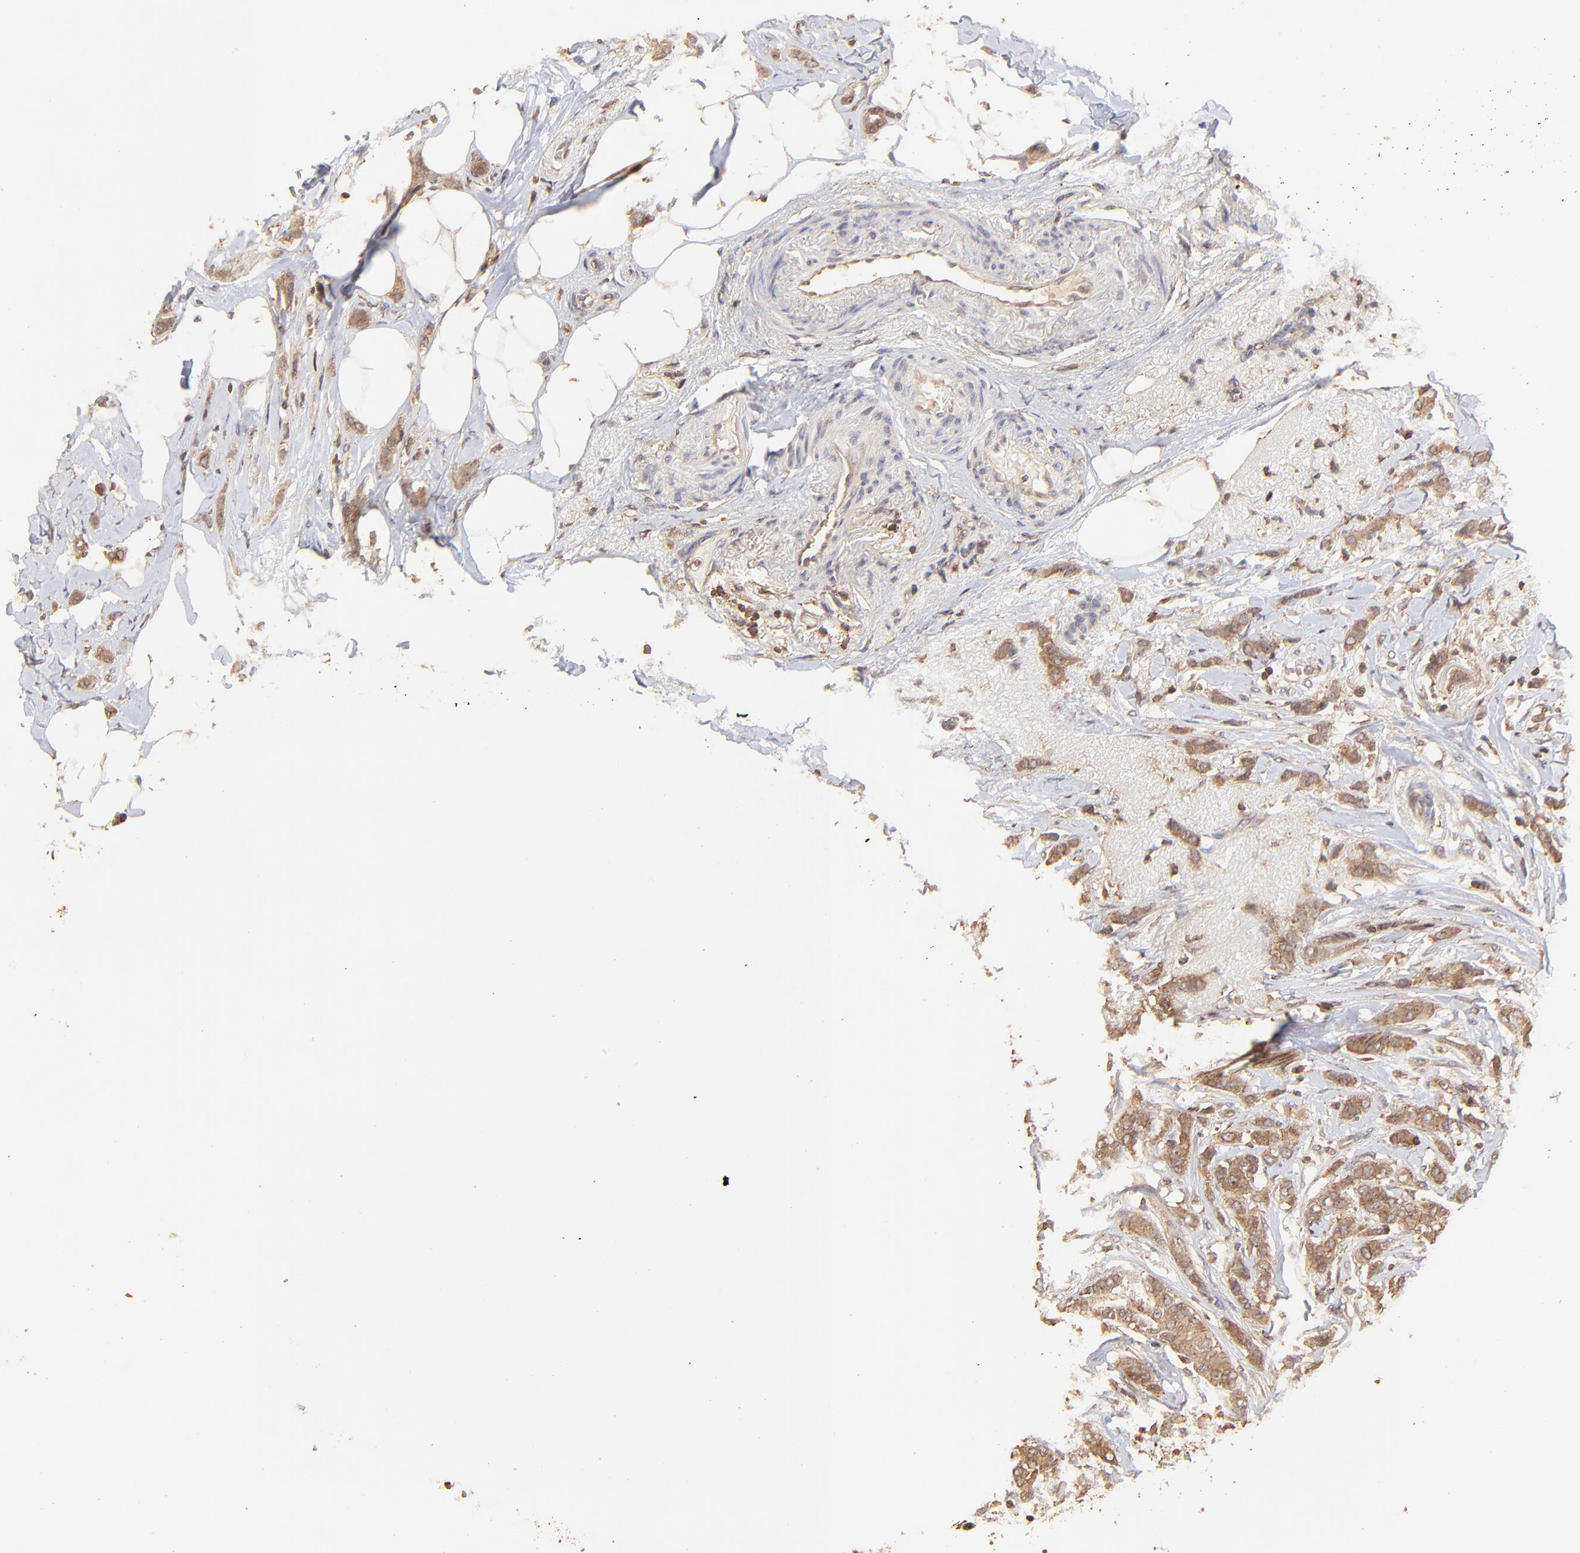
{"staining": {"intensity": "moderate", "quantity": ">75%", "location": "cytoplasmic/membranous"}, "tissue": "breast cancer", "cell_type": "Tumor cells", "image_type": "cancer", "snomed": [{"axis": "morphology", "description": "Lobular carcinoma"}, {"axis": "topography", "description": "Breast"}], "caption": "Brown immunohistochemical staining in breast cancer exhibits moderate cytoplasmic/membranous expression in about >75% of tumor cells.", "gene": "STON2", "patient": {"sex": "female", "age": 55}}